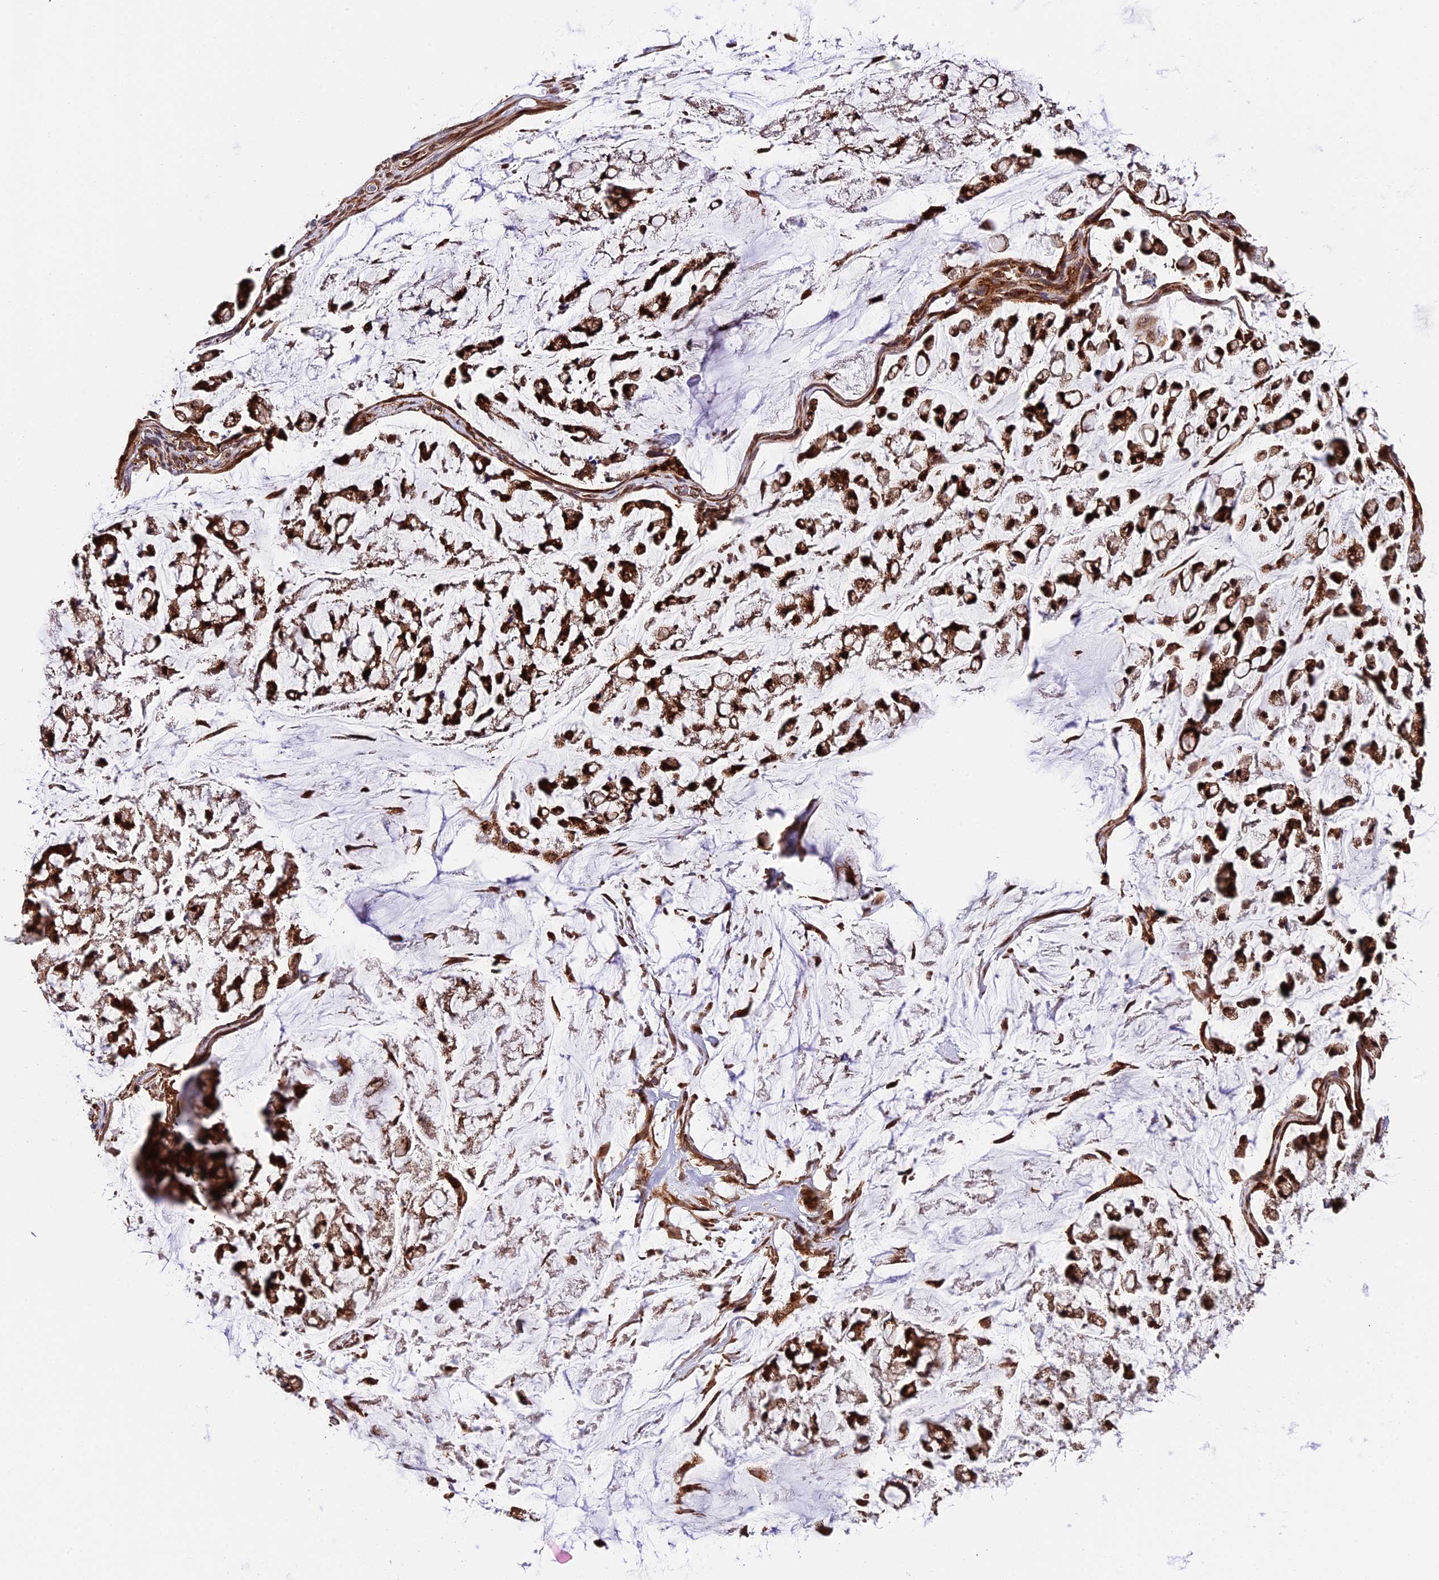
{"staining": {"intensity": "moderate", "quantity": ">75%", "location": "cytoplasmic/membranous"}, "tissue": "stomach cancer", "cell_type": "Tumor cells", "image_type": "cancer", "snomed": [{"axis": "morphology", "description": "Adenocarcinoma, NOS"}, {"axis": "topography", "description": "Stomach, lower"}], "caption": "DAB immunohistochemical staining of stomach cancer (adenocarcinoma) reveals moderate cytoplasmic/membranous protein staining in approximately >75% of tumor cells.", "gene": "HERPUD1", "patient": {"sex": "male", "age": 67}}